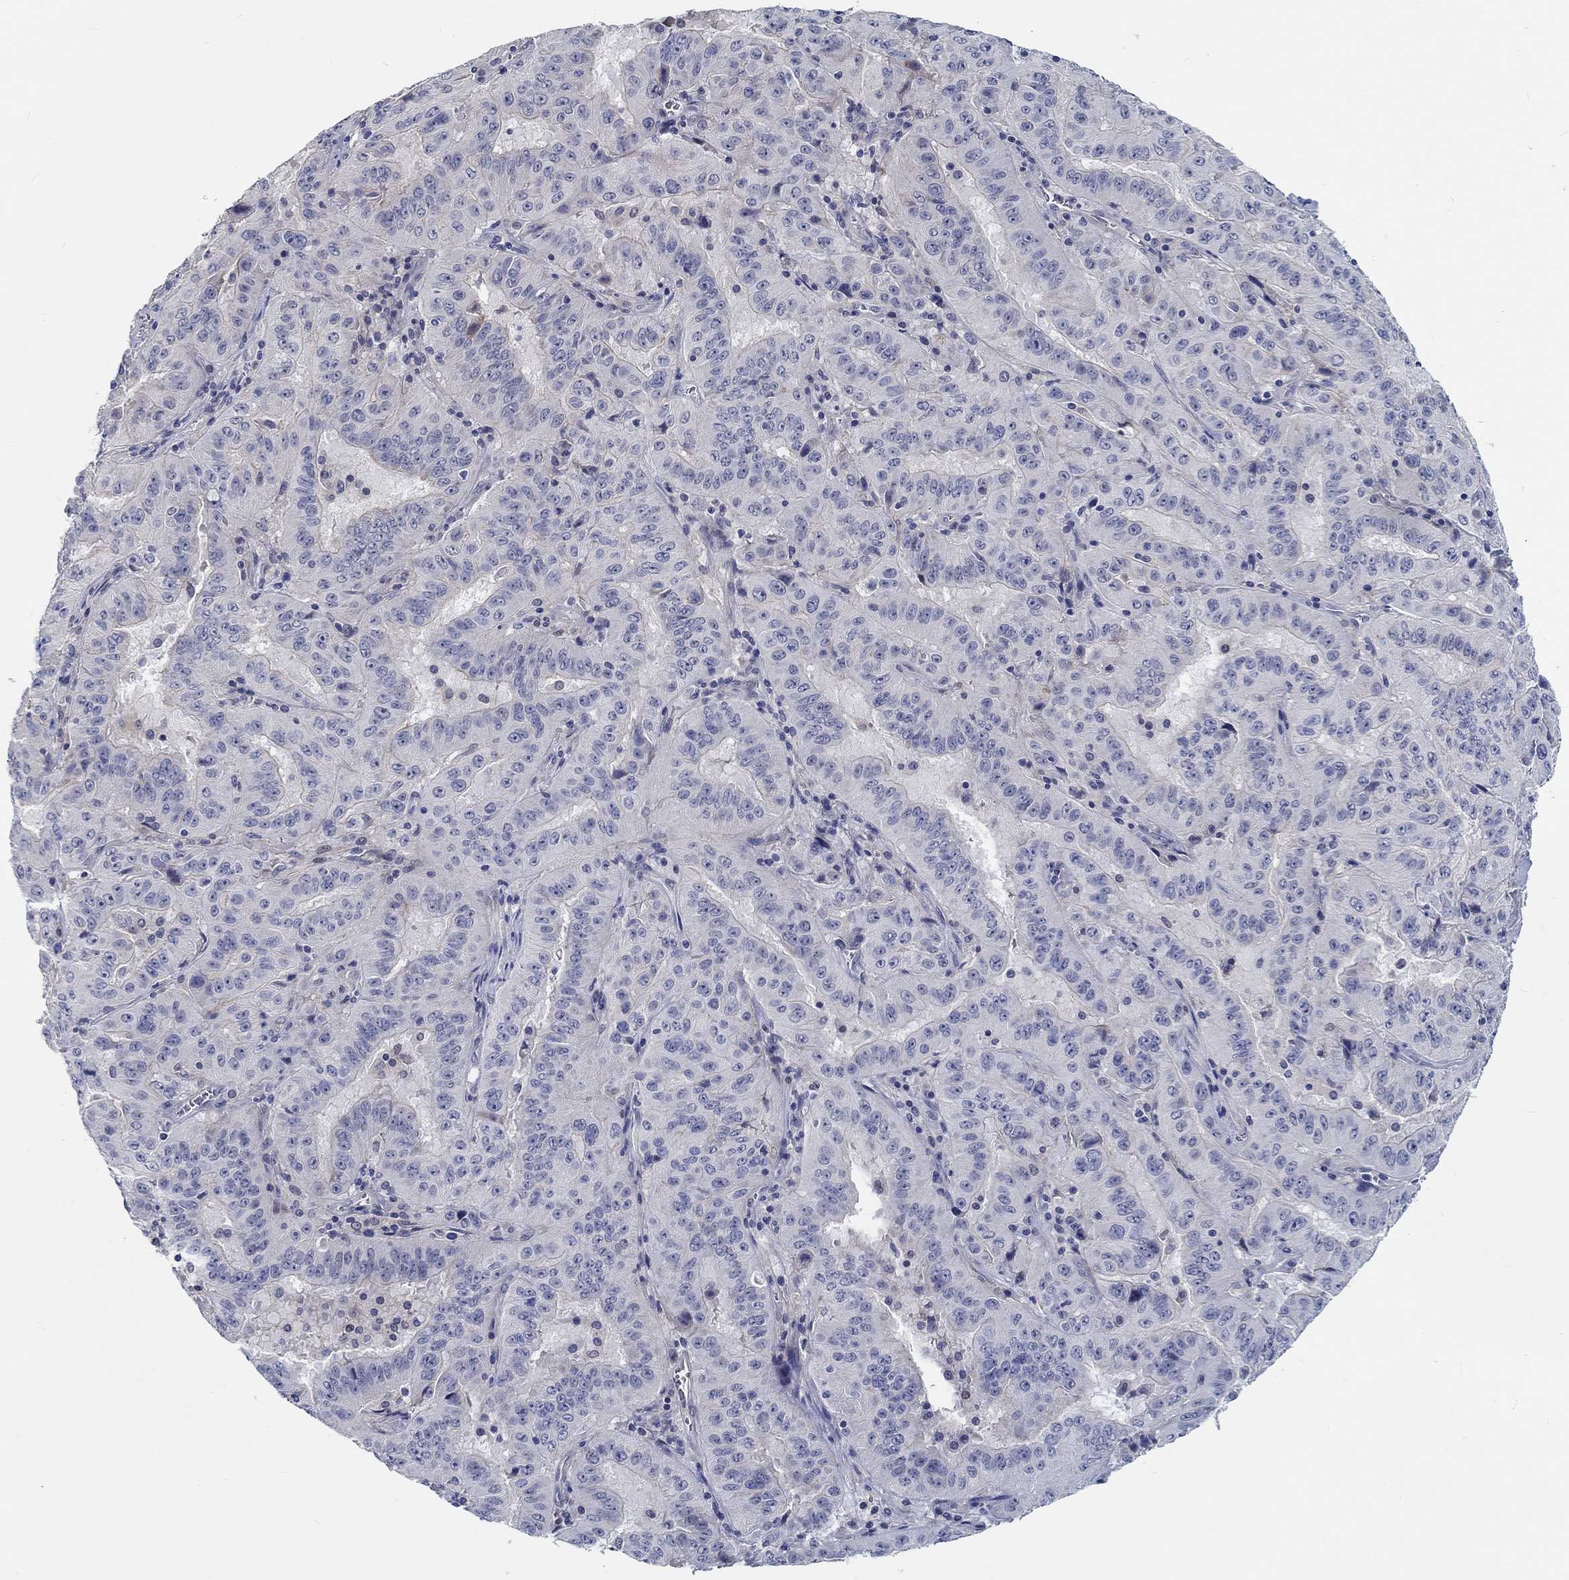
{"staining": {"intensity": "negative", "quantity": "none", "location": "none"}, "tissue": "pancreatic cancer", "cell_type": "Tumor cells", "image_type": "cancer", "snomed": [{"axis": "morphology", "description": "Adenocarcinoma, NOS"}, {"axis": "topography", "description": "Pancreas"}], "caption": "Immunohistochemistry (IHC) image of human pancreatic cancer stained for a protein (brown), which reveals no staining in tumor cells.", "gene": "MYBPC1", "patient": {"sex": "male", "age": 63}}